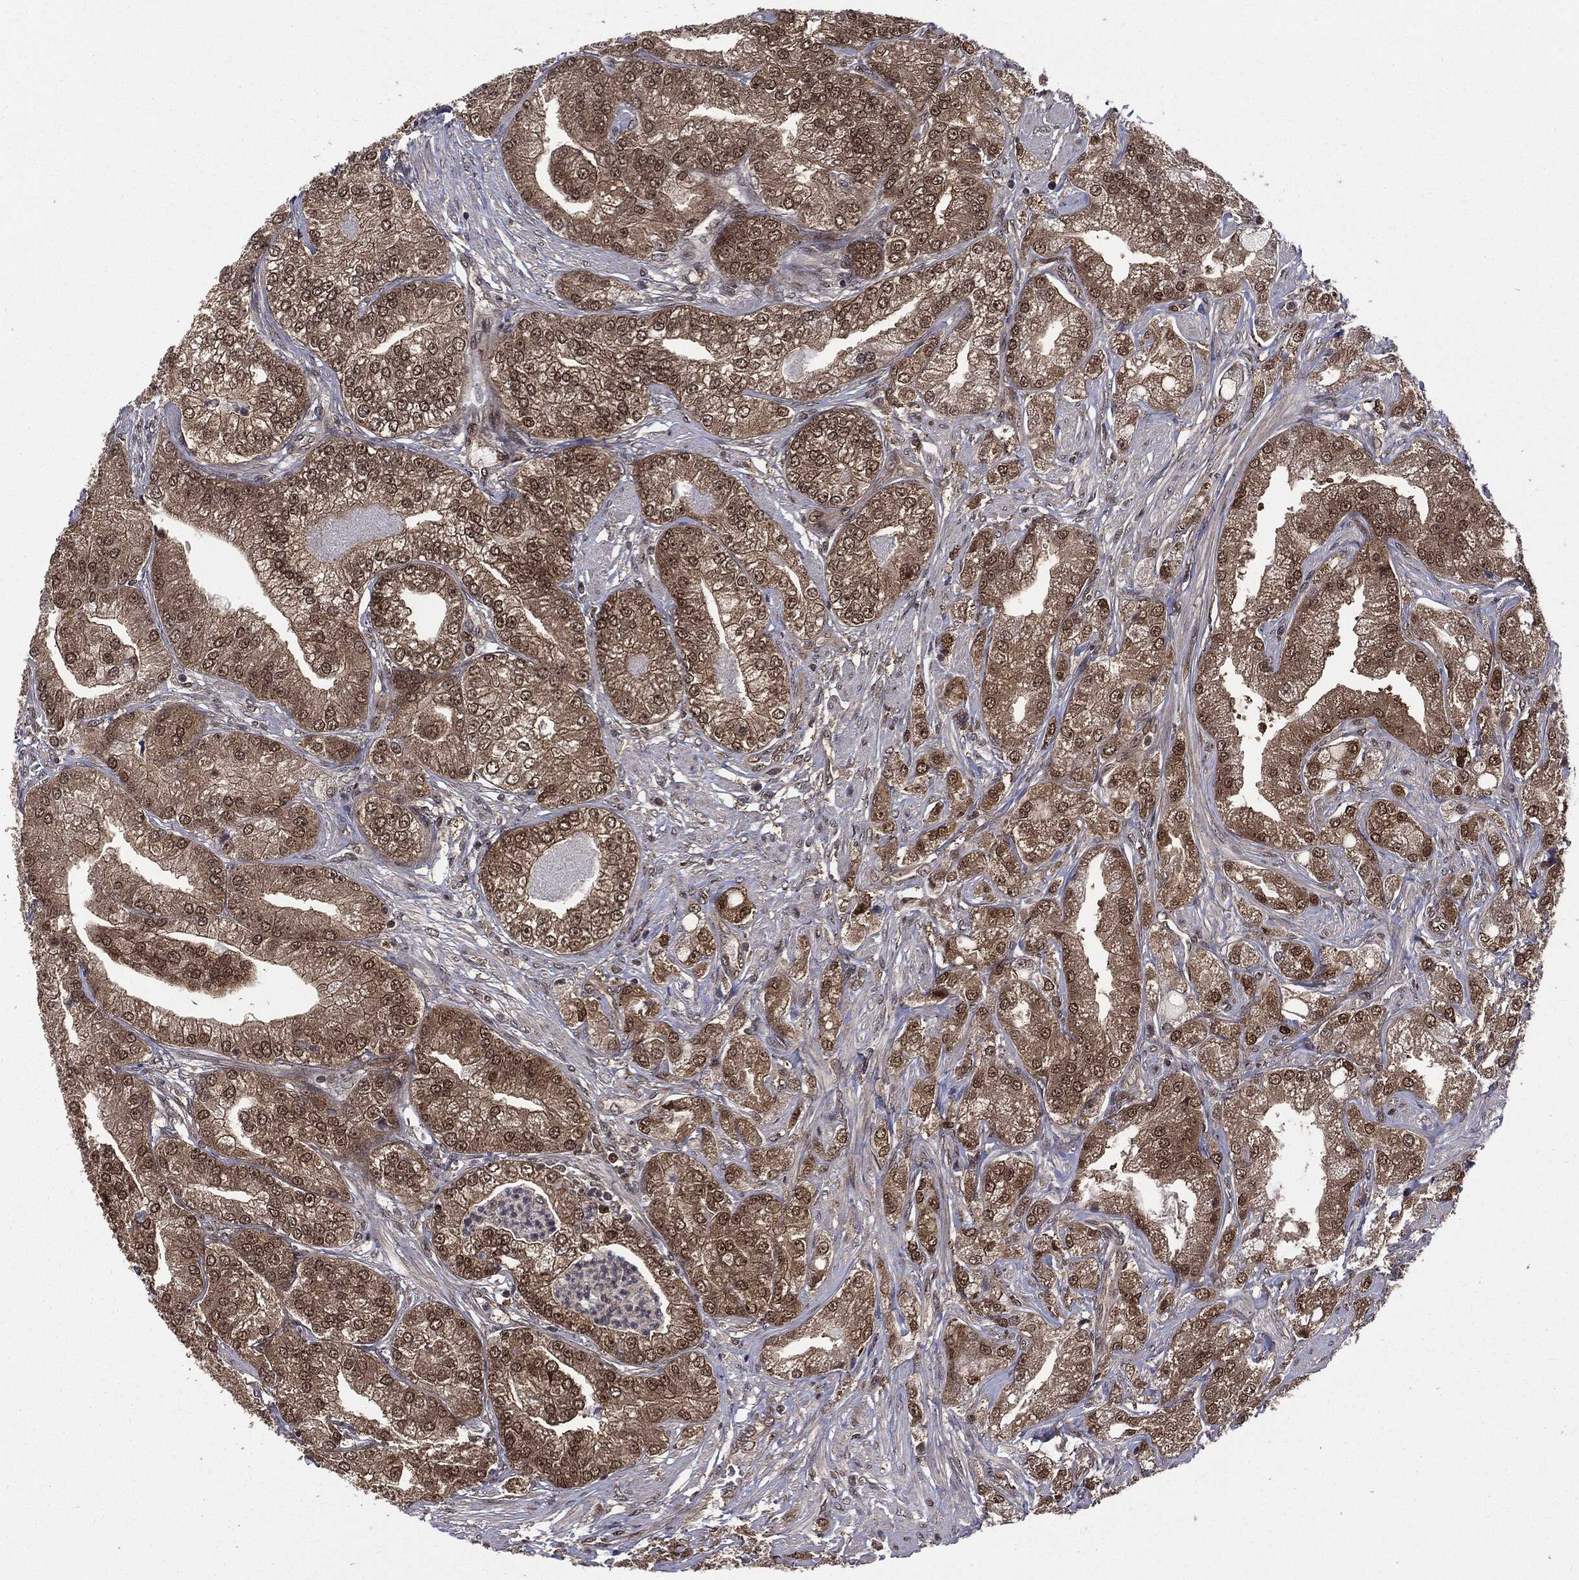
{"staining": {"intensity": "weak", "quantity": ">75%", "location": "cytoplasmic/membranous,nuclear"}, "tissue": "prostate cancer", "cell_type": "Tumor cells", "image_type": "cancer", "snomed": [{"axis": "morphology", "description": "Adenocarcinoma, High grade"}, {"axis": "topography", "description": "Prostate"}], "caption": "Immunohistochemistry photomicrograph of human prostate cancer (adenocarcinoma (high-grade)) stained for a protein (brown), which shows low levels of weak cytoplasmic/membranous and nuclear staining in approximately >75% of tumor cells.", "gene": "PTPA", "patient": {"sex": "male", "age": 61}}